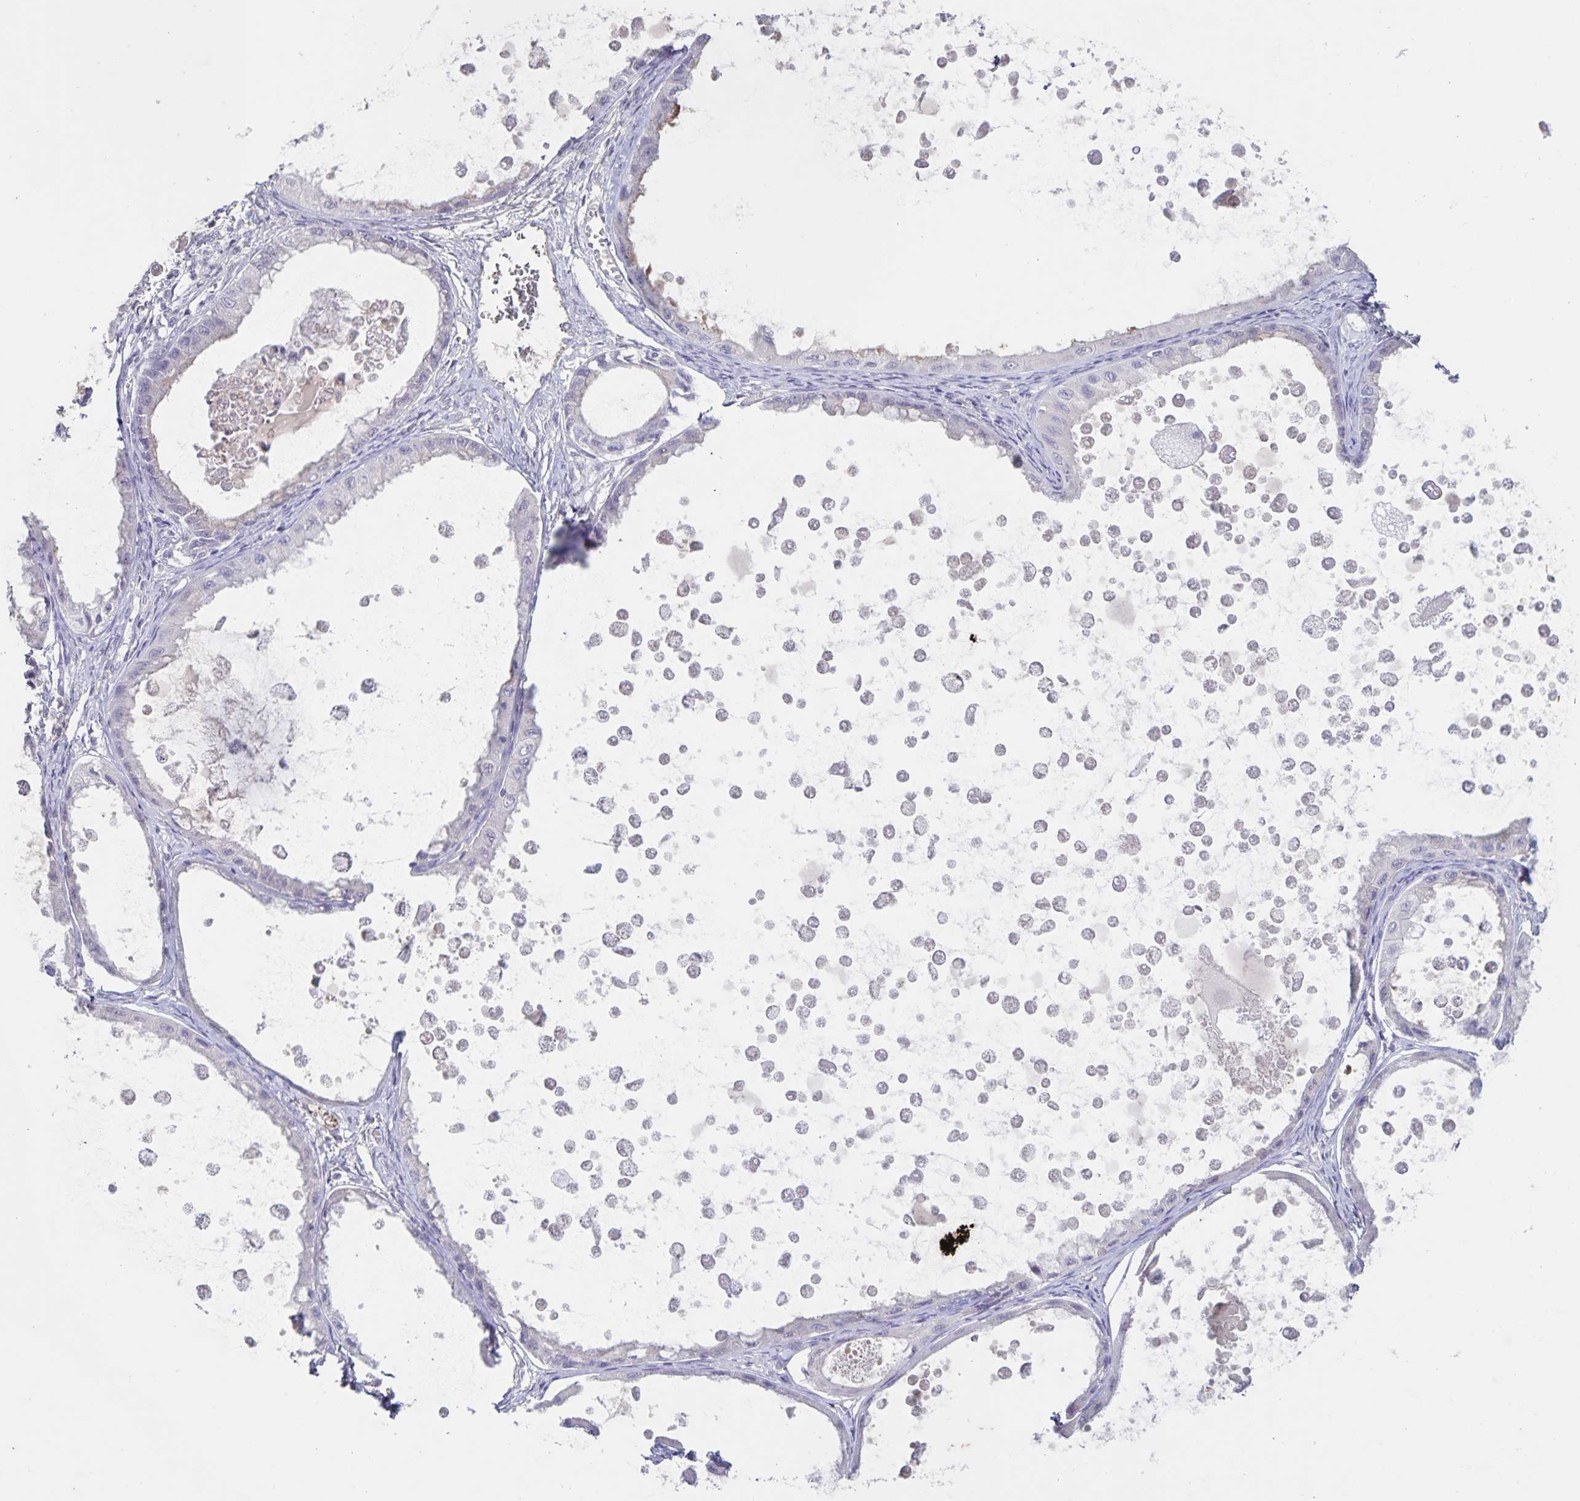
{"staining": {"intensity": "negative", "quantity": "none", "location": "none"}, "tissue": "ovarian cancer", "cell_type": "Tumor cells", "image_type": "cancer", "snomed": [{"axis": "morphology", "description": "Cystadenocarcinoma, mucinous, NOS"}, {"axis": "topography", "description": "Ovary"}], "caption": "IHC of mucinous cystadenocarcinoma (ovarian) displays no positivity in tumor cells.", "gene": "INSL5", "patient": {"sex": "female", "age": 64}}